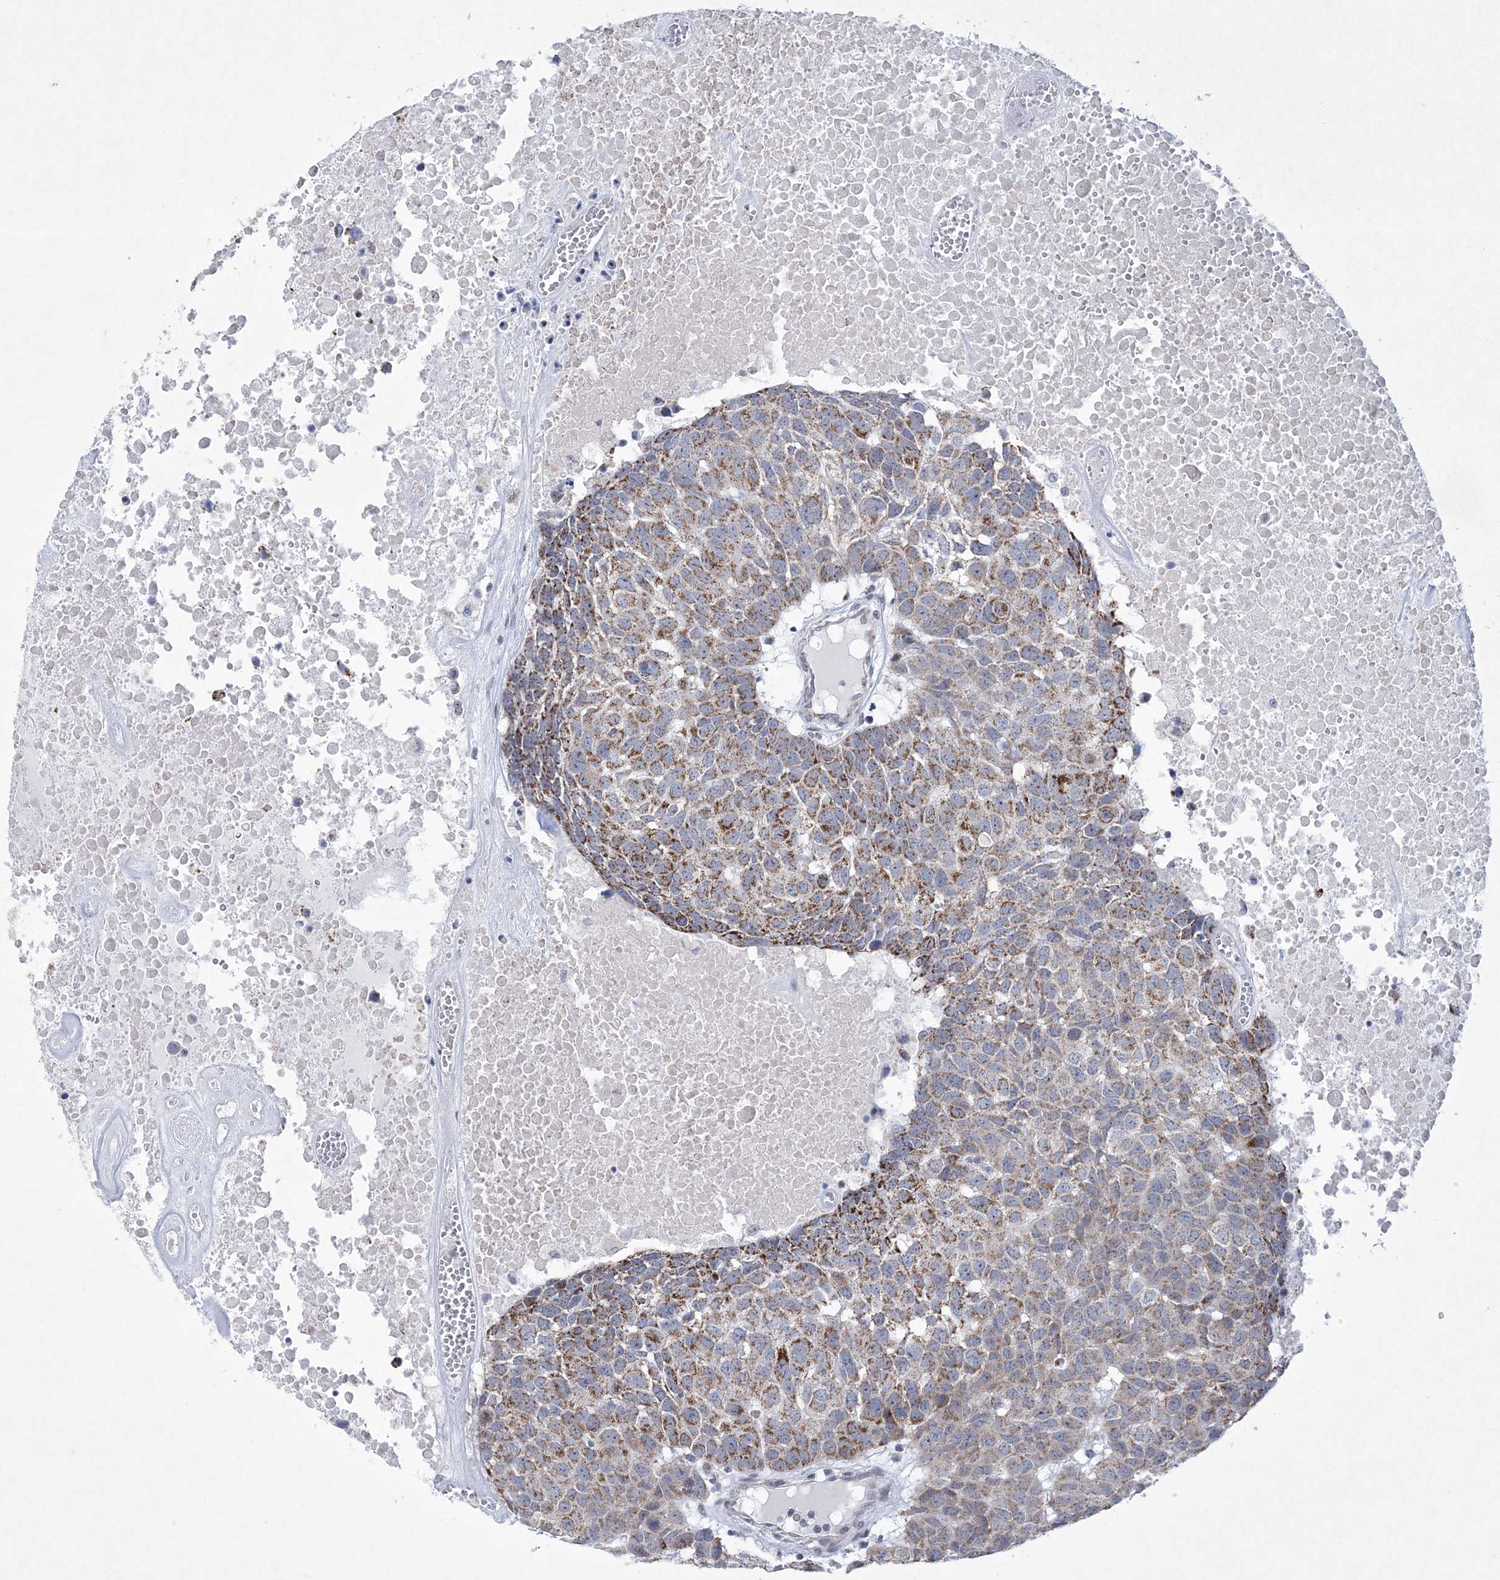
{"staining": {"intensity": "moderate", "quantity": ">75%", "location": "cytoplasmic/membranous"}, "tissue": "head and neck cancer", "cell_type": "Tumor cells", "image_type": "cancer", "snomed": [{"axis": "morphology", "description": "Squamous cell carcinoma, NOS"}, {"axis": "topography", "description": "Head-Neck"}], "caption": "Protein expression analysis of human squamous cell carcinoma (head and neck) reveals moderate cytoplasmic/membranous positivity in approximately >75% of tumor cells.", "gene": "CES4A", "patient": {"sex": "male", "age": 66}}